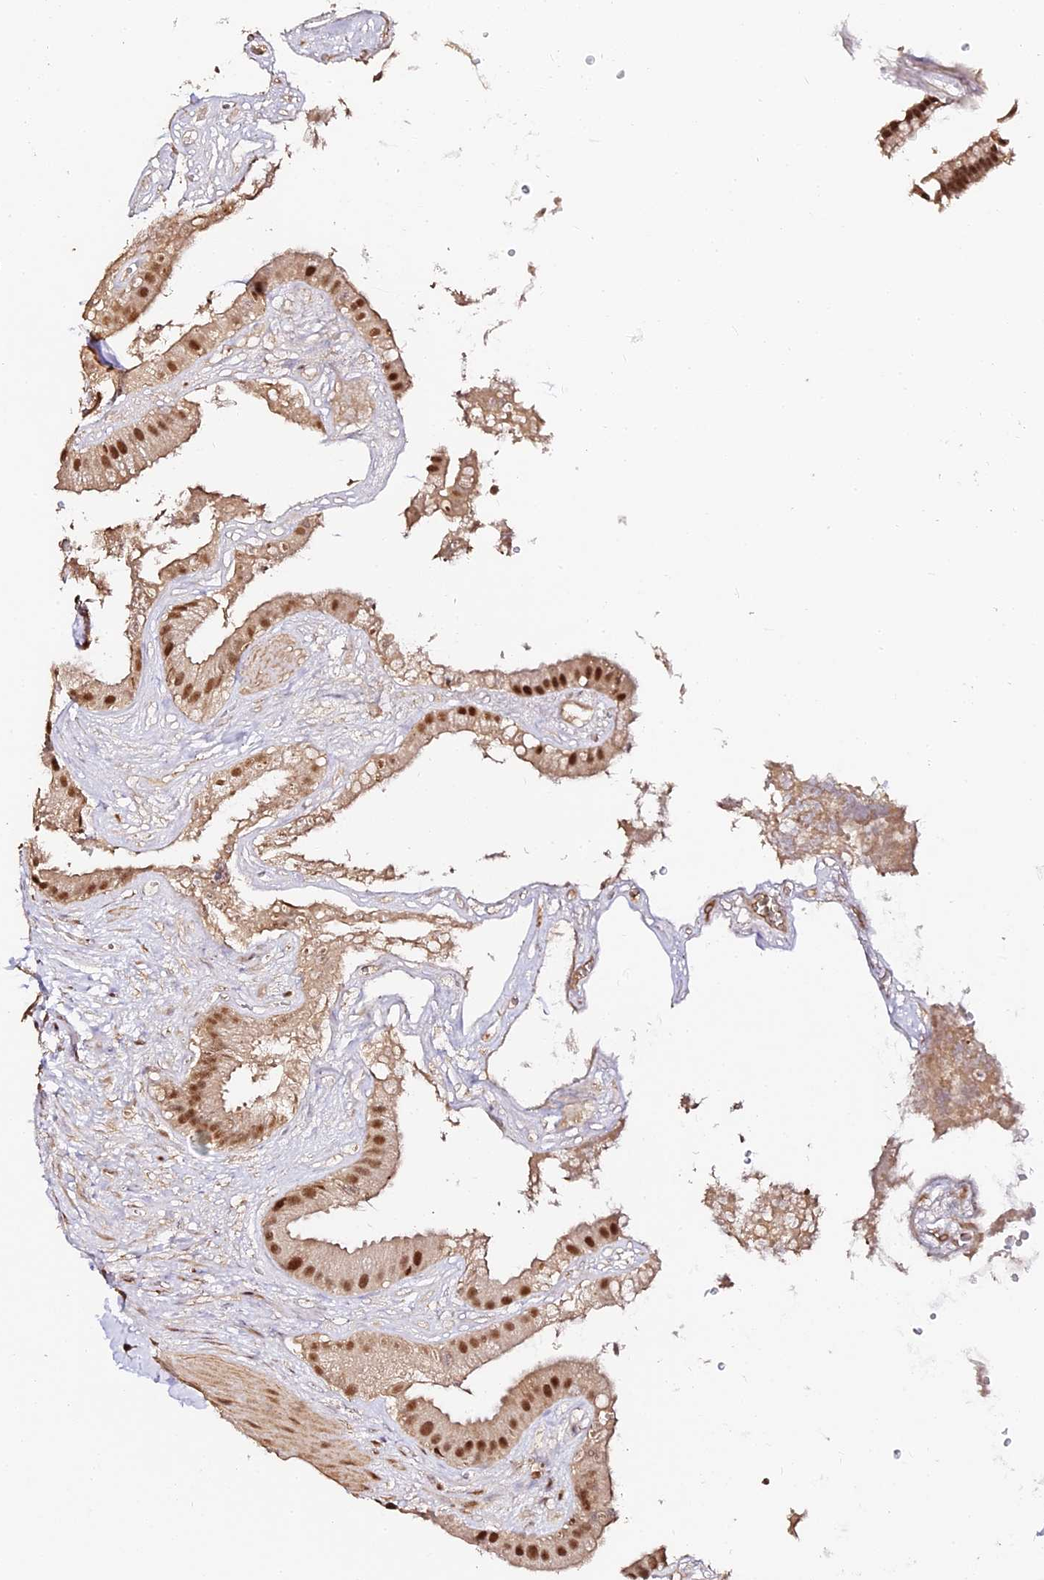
{"staining": {"intensity": "strong", "quantity": ">75%", "location": "nuclear"}, "tissue": "gallbladder", "cell_type": "Glandular cells", "image_type": "normal", "snomed": [{"axis": "morphology", "description": "Normal tissue, NOS"}, {"axis": "topography", "description": "Gallbladder"}], "caption": "Gallbladder stained with DAB immunohistochemistry exhibits high levels of strong nuclear expression in approximately >75% of glandular cells.", "gene": "MCRS1", "patient": {"sex": "male", "age": 55}}